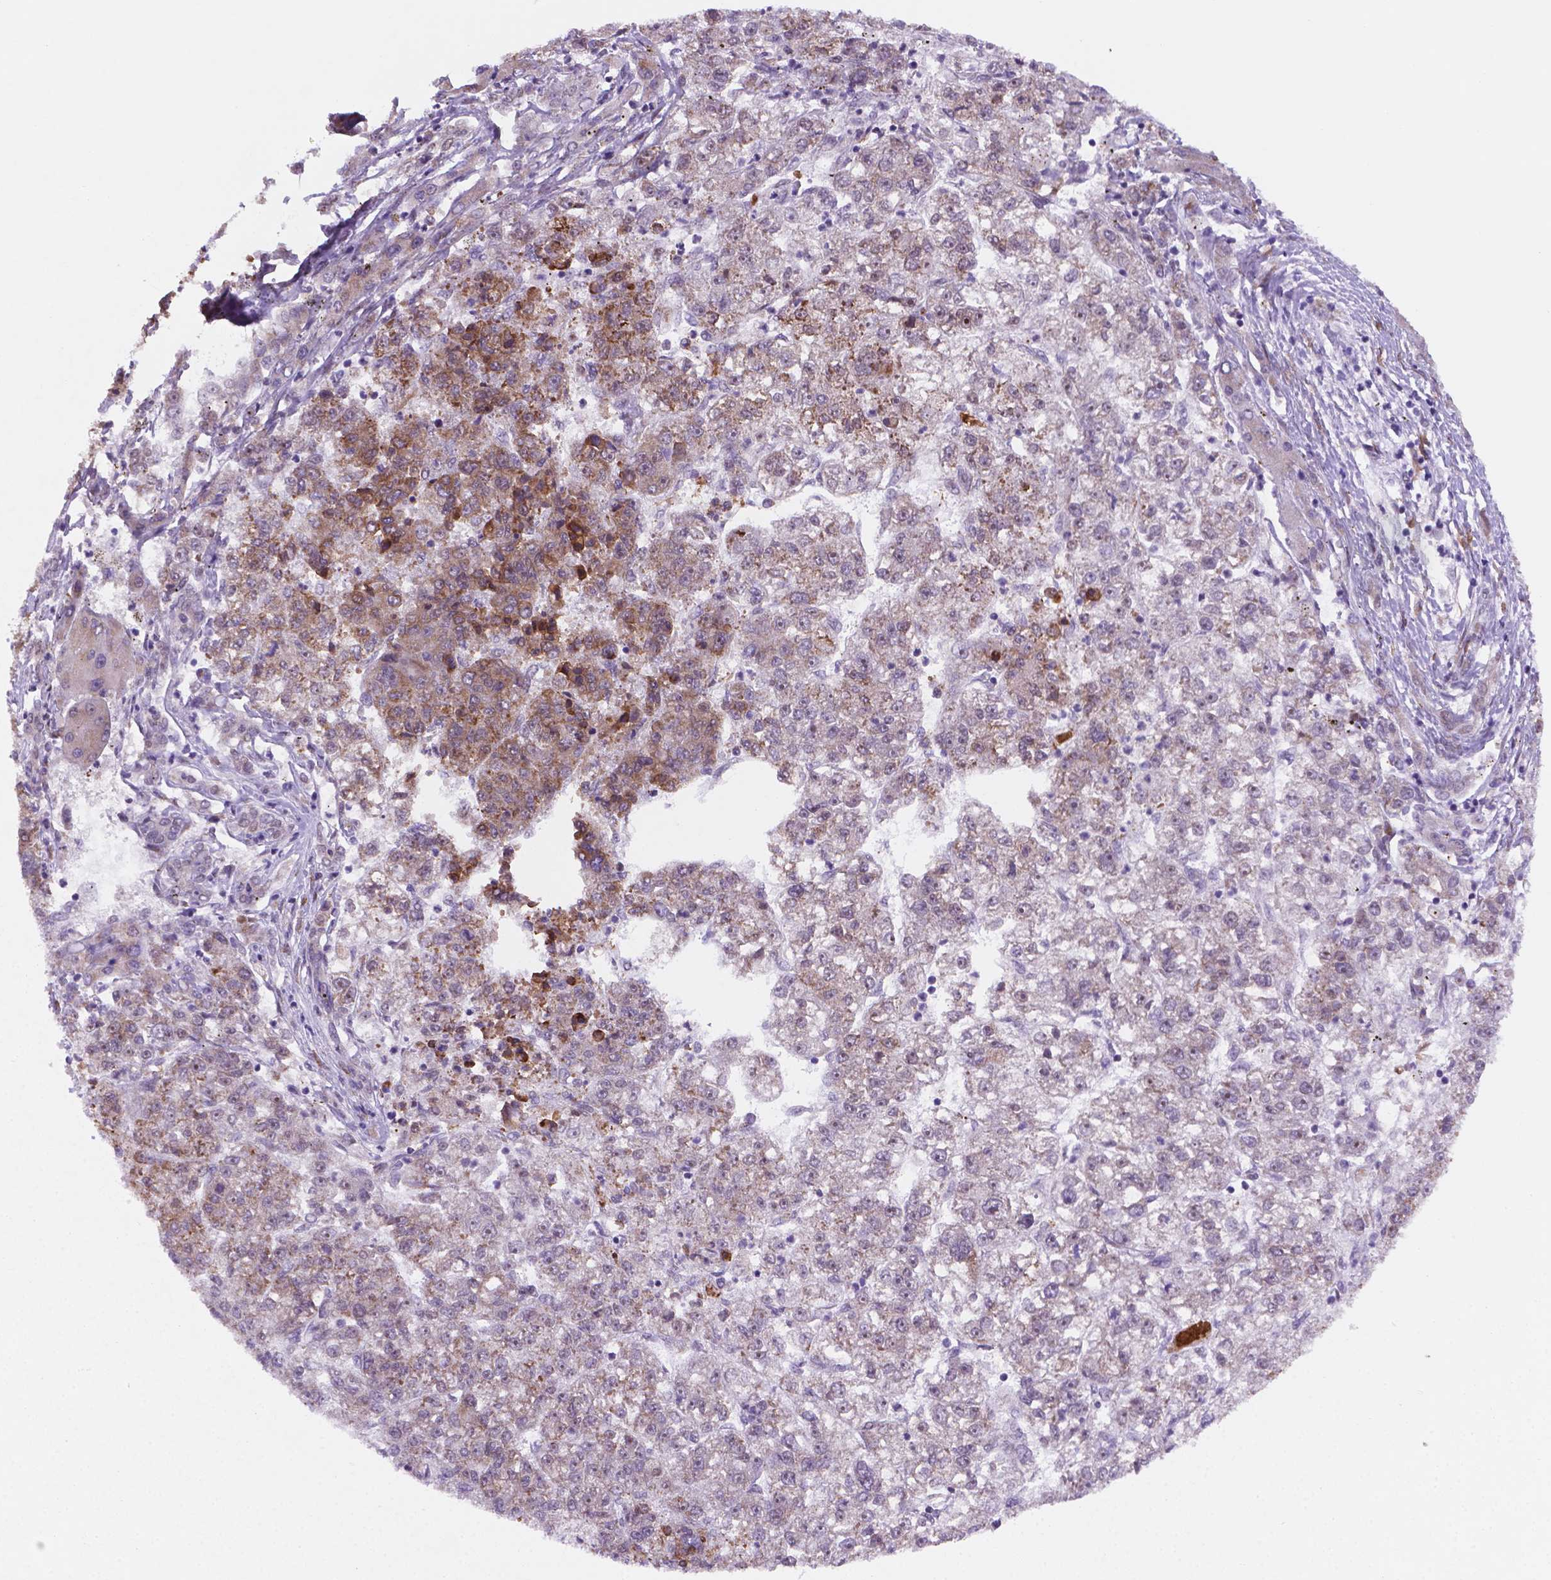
{"staining": {"intensity": "moderate", "quantity": "<25%", "location": "cytoplasmic/membranous"}, "tissue": "liver cancer", "cell_type": "Tumor cells", "image_type": "cancer", "snomed": [{"axis": "morphology", "description": "Carcinoma, Hepatocellular, NOS"}, {"axis": "topography", "description": "Liver"}], "caption": "Immunohistochemical staining of liver cancer (hepatocellular carcinoma) reveals moderate cytoplasmic/membranous protein expression in approximately <25% of tumor cells.", "gene": "FNIP1", "patient": {"sex": "male", "age": 56}}